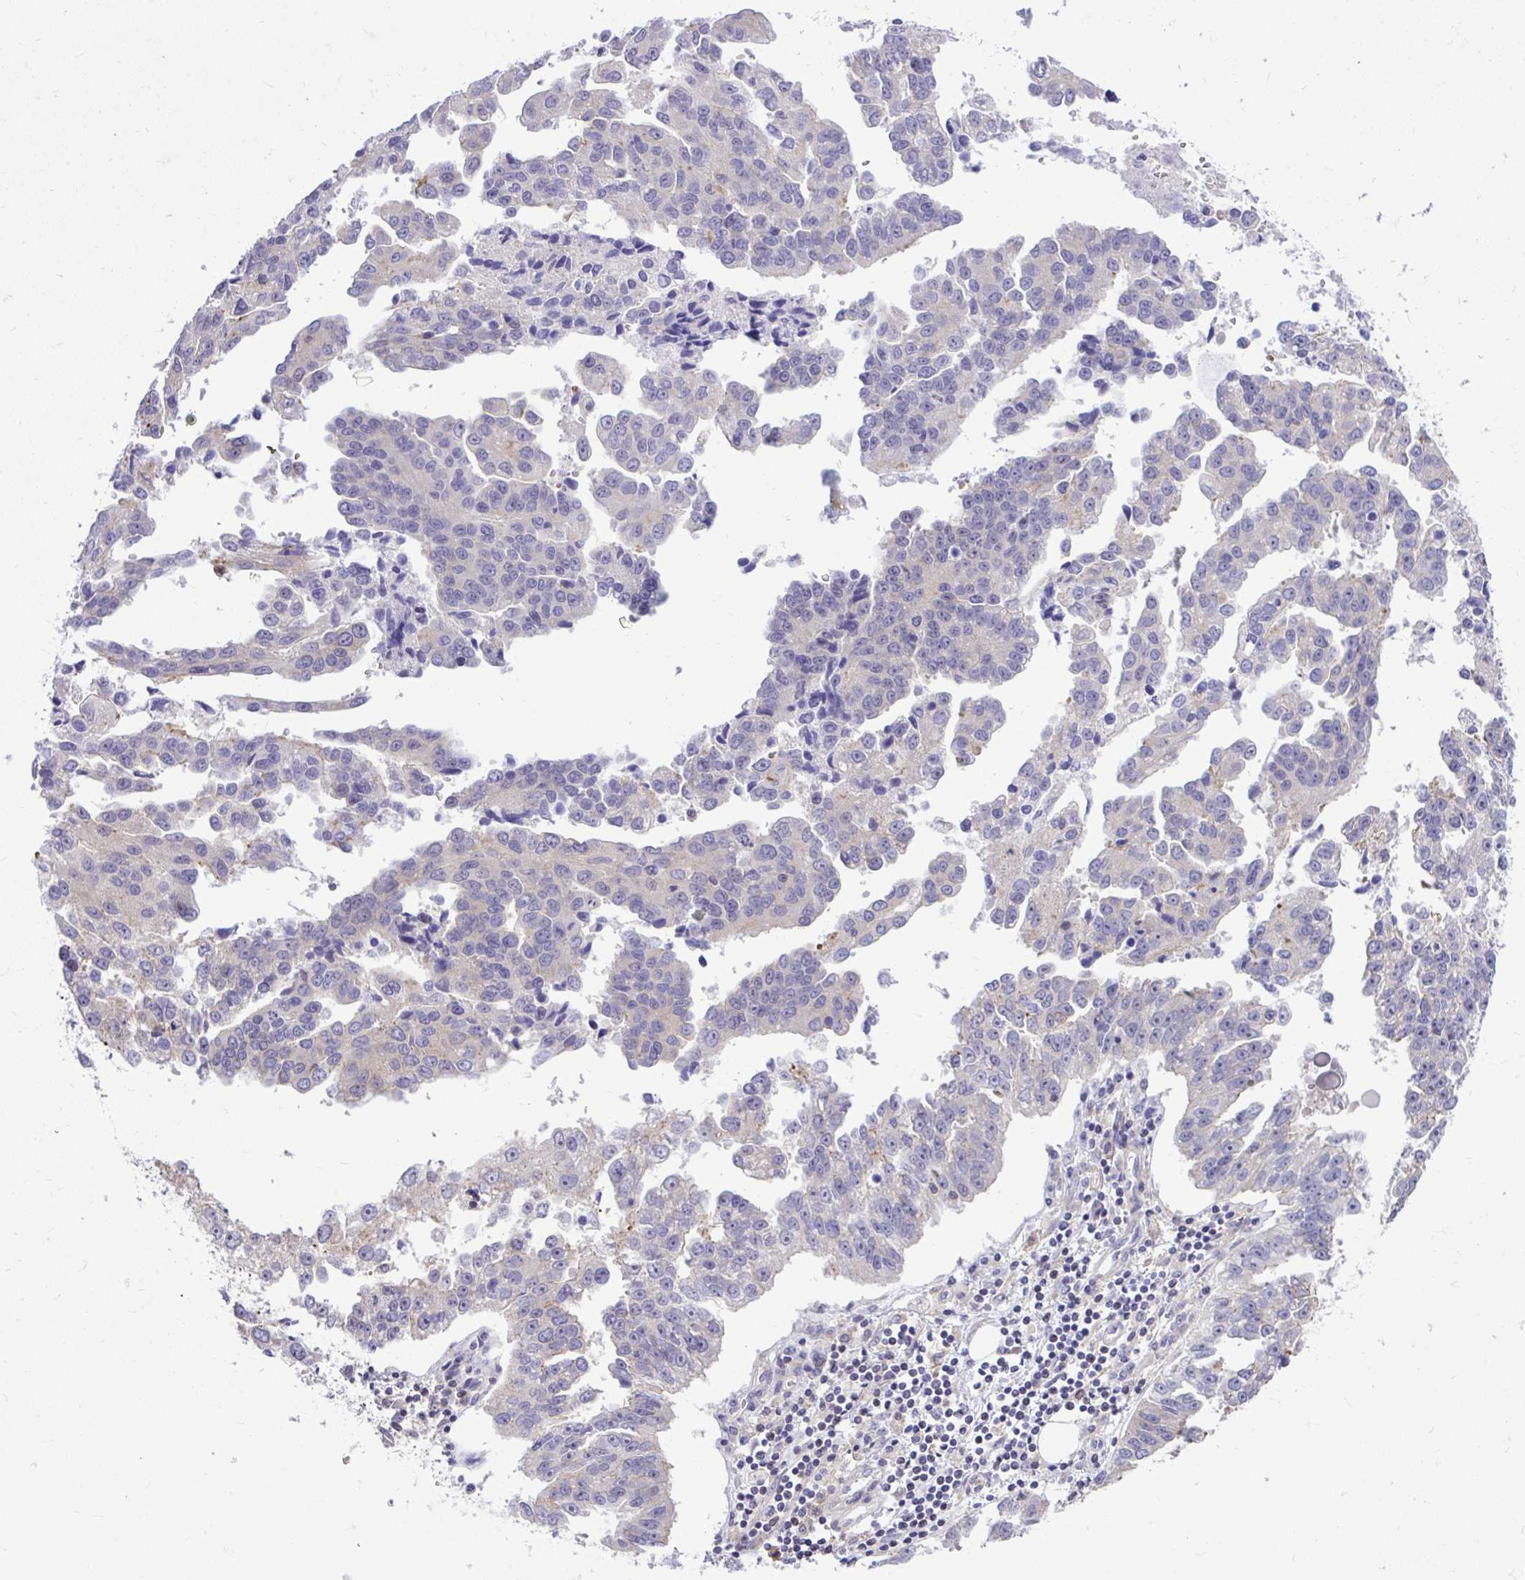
{"staining": {"intensity": "negative", "quantity": "none", "location": "none"}, "tissue": "ovarian cancer", "cell_type": "Tumor cells", "image_type": "cancer", "snomed": [{"axis": "morphology", "description": "Cystadenocarcinoma, serous, NOS"}, {"axis": "topography", "description": "Ovary"}], "caption": "A histopathology image of human serous cystadenocarcinoma (ovarian) is negative for staining in tumor cells.", "gene": "GRK4", "patient": {"sex": "female", "age": 75}}